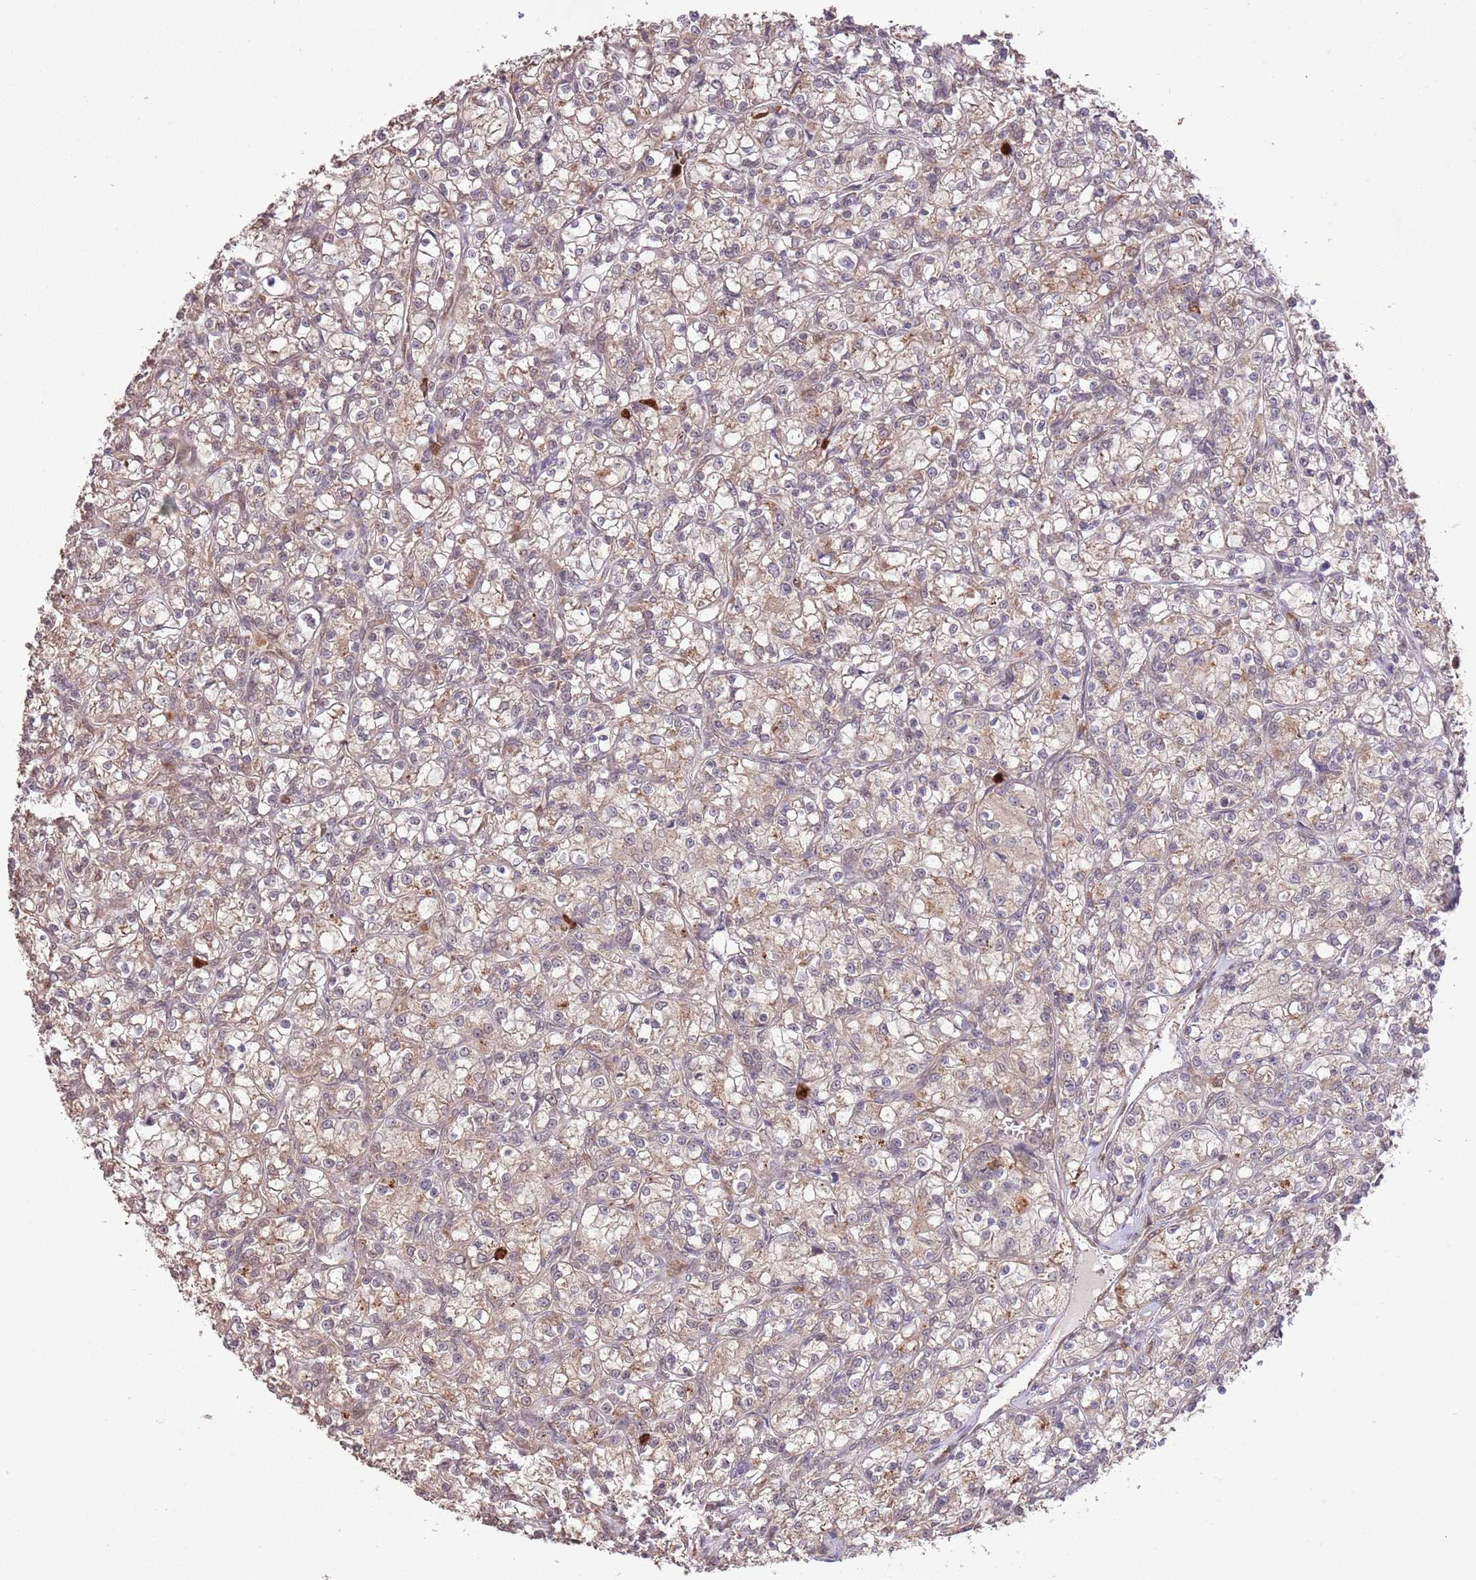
{"staining": {"intensity": "weak", "quantity": "25%-75%", "location": "cytoplasmic/membranous"}, "tissue": "renal cancer", "cell_type": "Tumor cells", "image_type": "cancer", "snomed": [{"axis": "morphology", "description": "Adenocarcinoma, NOS"}, {"axis": "topography", "description": "Kidney"}], "caption": "Renal cancer stained for a protein (brown) displays weak cytoplasmic/membranous positive positivity in approximately 25%-75% of tumor cells.", "gene": "AMIGO1", "patient": {"sex": "female", "age": 59}}